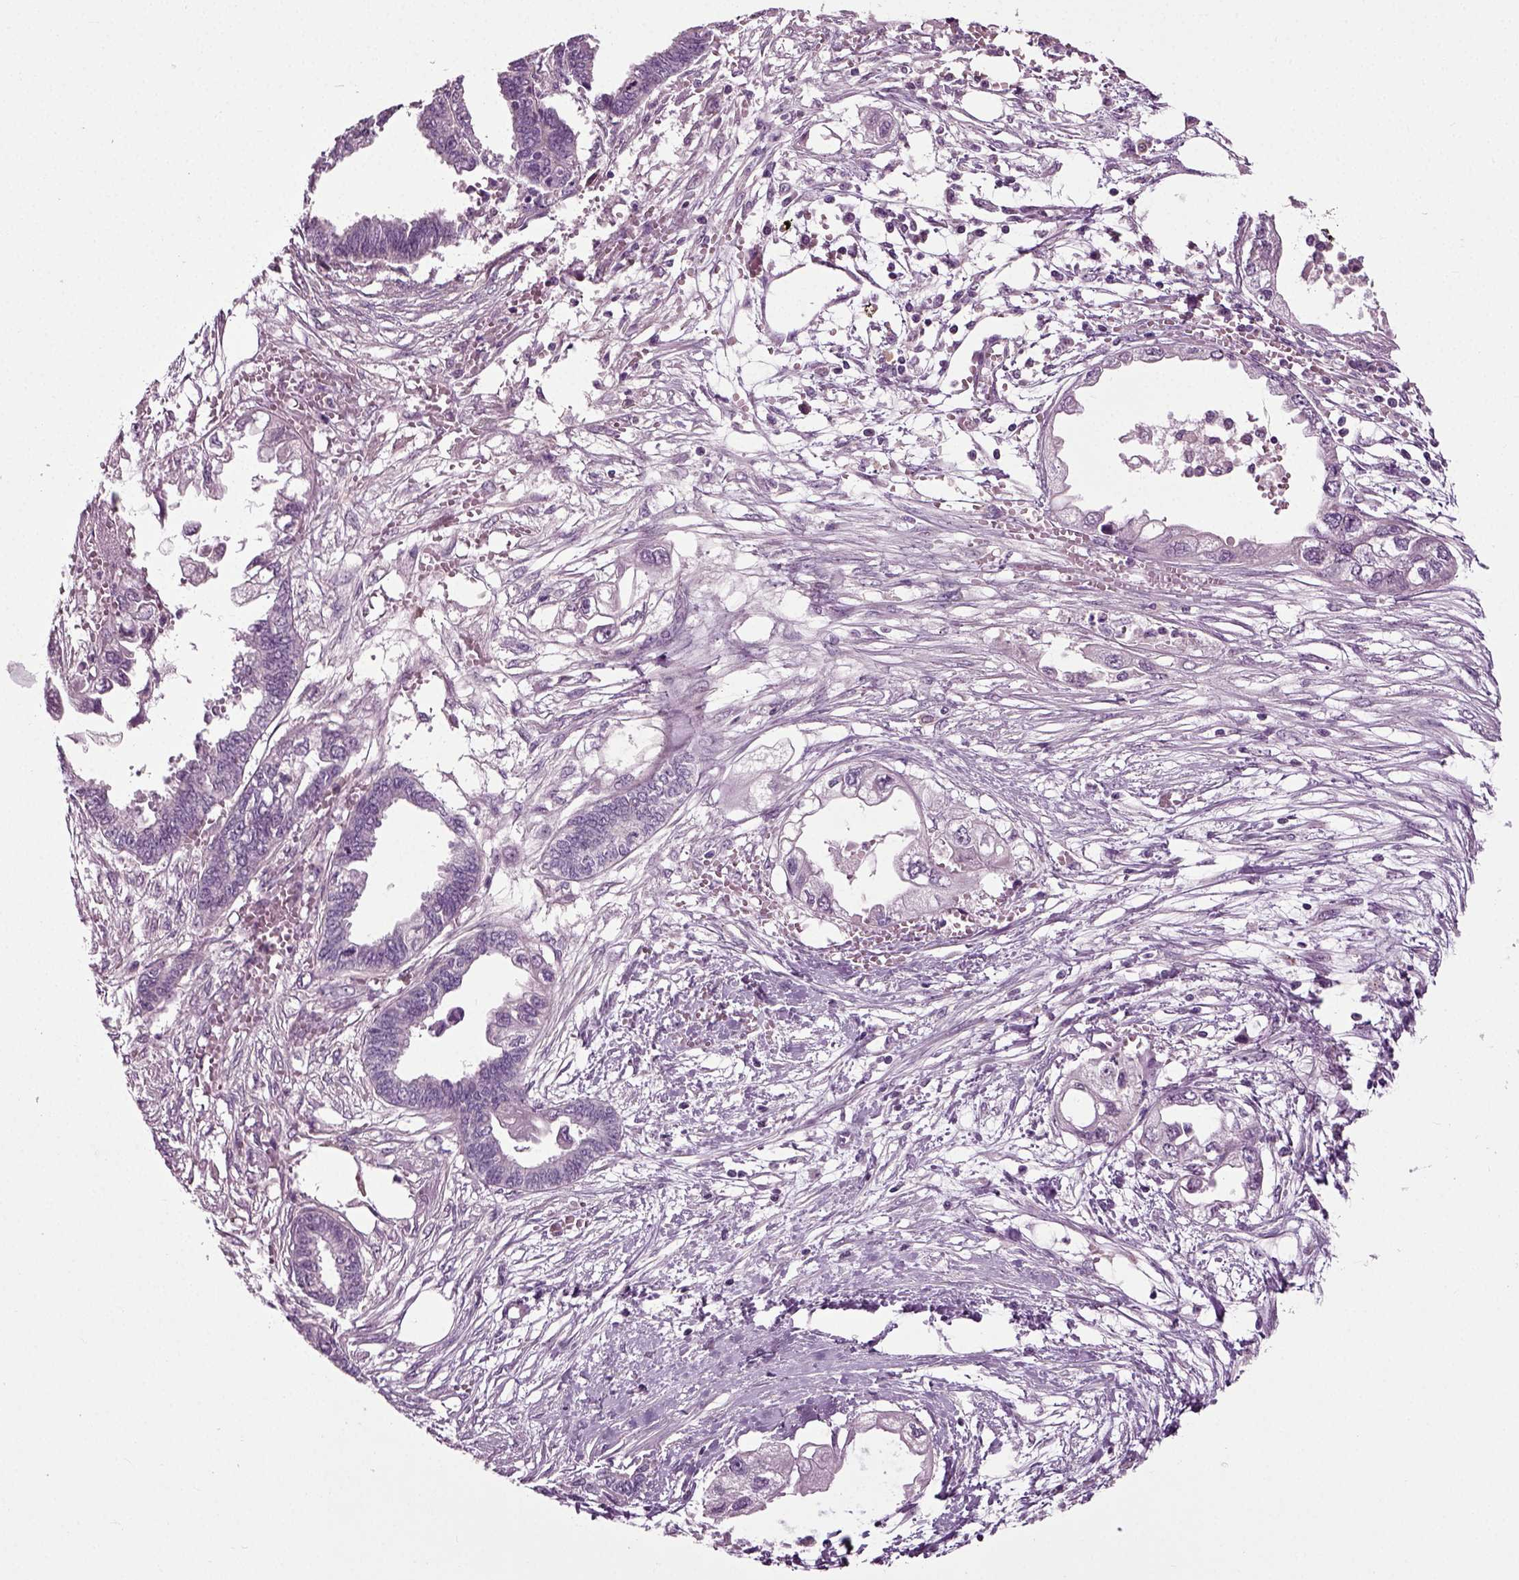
{"staining": {"intensity": "negative", "quantity": "none", "location": "none"}, "tissue": "endometrial cancer", "cell_type": "Tumor cells", "image_type": "cancer", "snomed": [{"axis": "morphology", "description": "Adenocarcinoma, NOS"}, {"axis": "morphology", "description": "Adenocarcinoma, metastatic, NOS"}, {"axis": "topography", "description": "Adipose tissue"}, {"axis": "topography", "description": "Endometrium"}], "caption": "Immunohistochemistry (IHC) photomicrograph of endometrial cancer (adenocarcinoma) stained for a protein (brown), which demonstrates no staining in tumor cells.", "gene": "KNSTRN", "patient": {"sex": "female", "age": 67}}